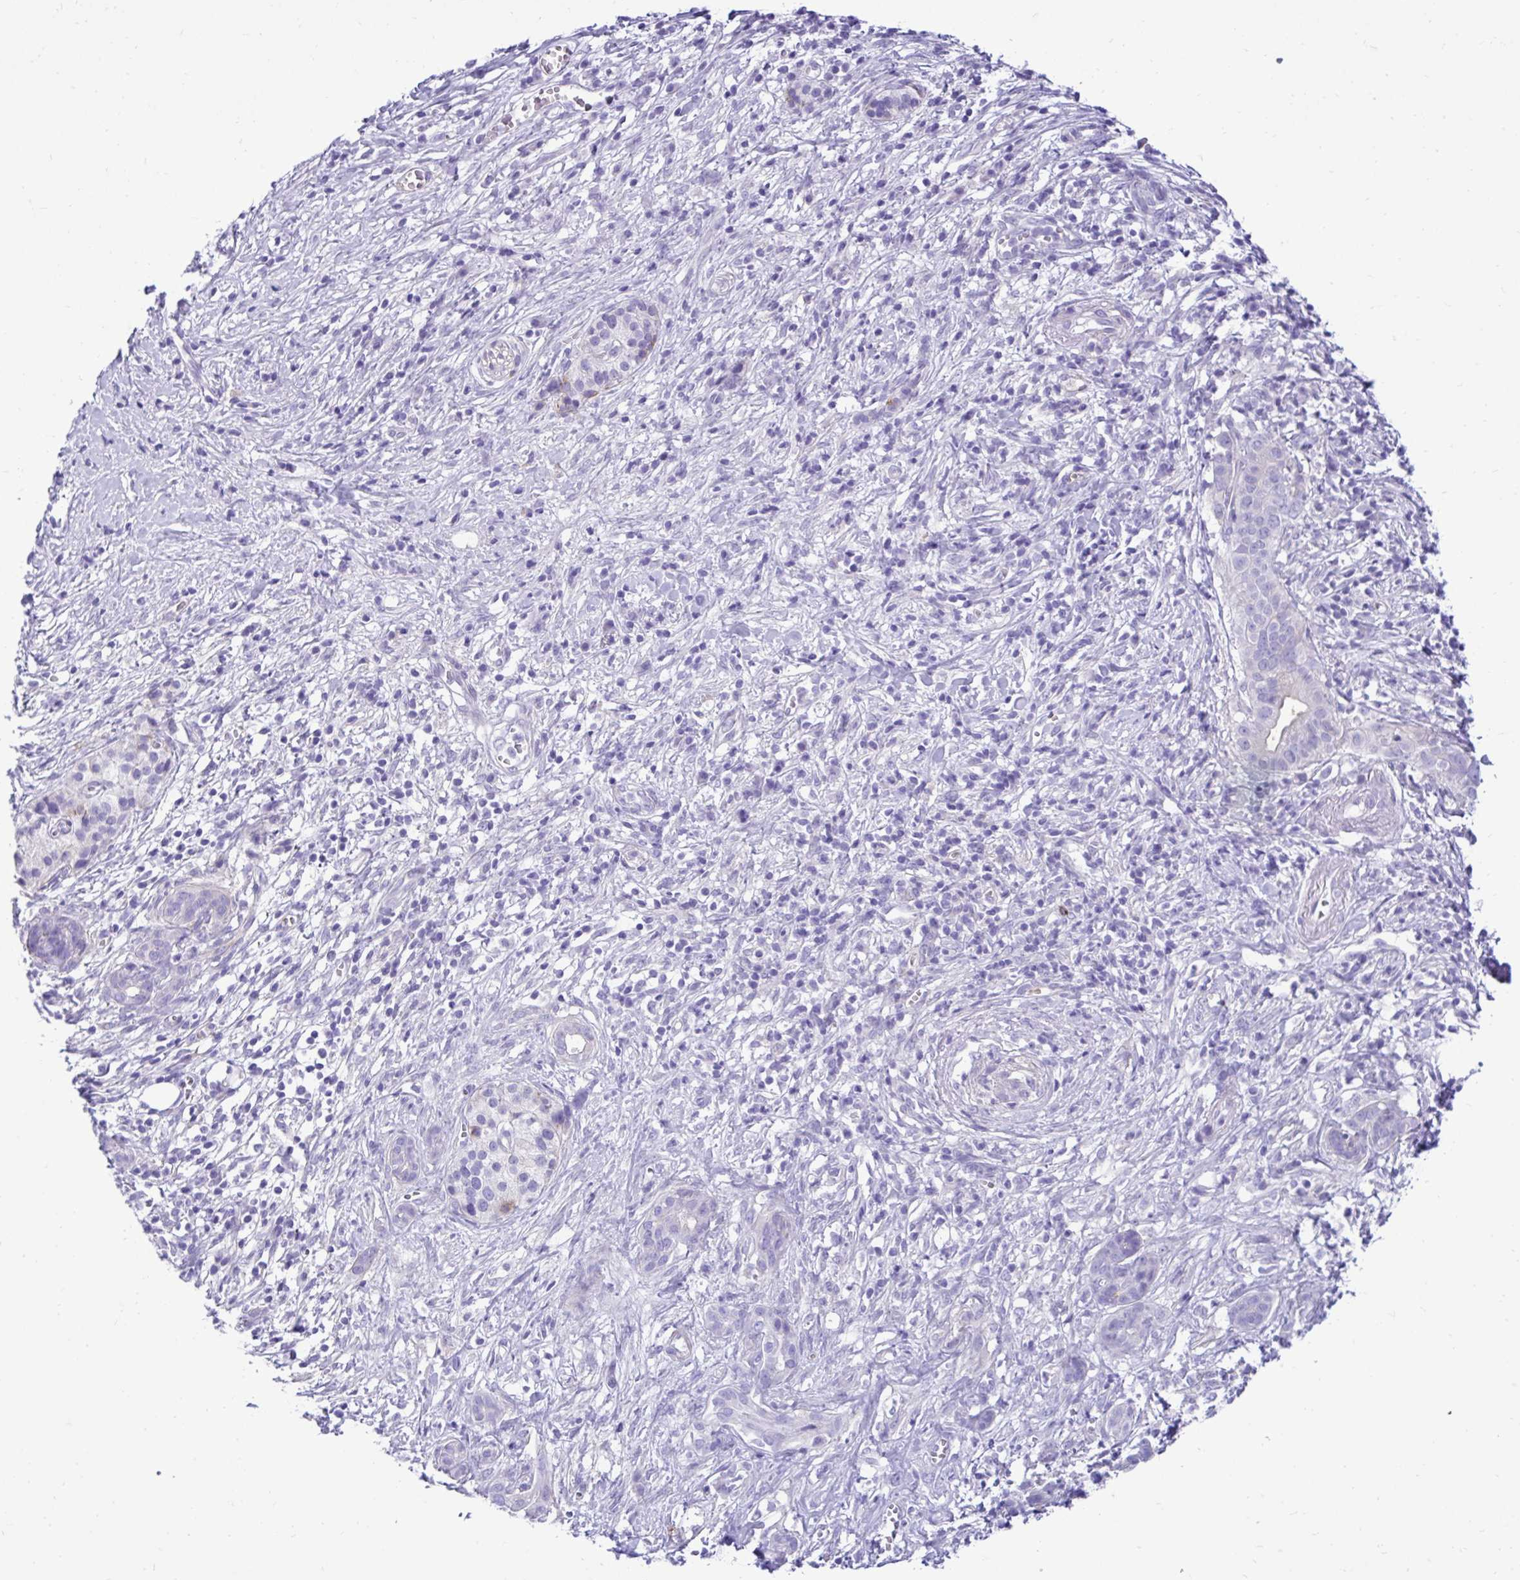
{"staining": {"intensity": "negative", "quantity": "none", "location": "none"}, "tissue": "pancreatic cancer", "cell_type": "Tumor cells", "image_type": "cancer", "snomed": [{"axis": "morphology", "description": "Adenocarcinoma, NOS"}, {"axis": "topography", "description": "Pancreas"}], "caption": "Immunohistochemical staining of human pancreatic cancer reveals no significant positivity in tumor cells.", "gene": "ABCG2", "patient": {"sex": "male", "age": 61}}